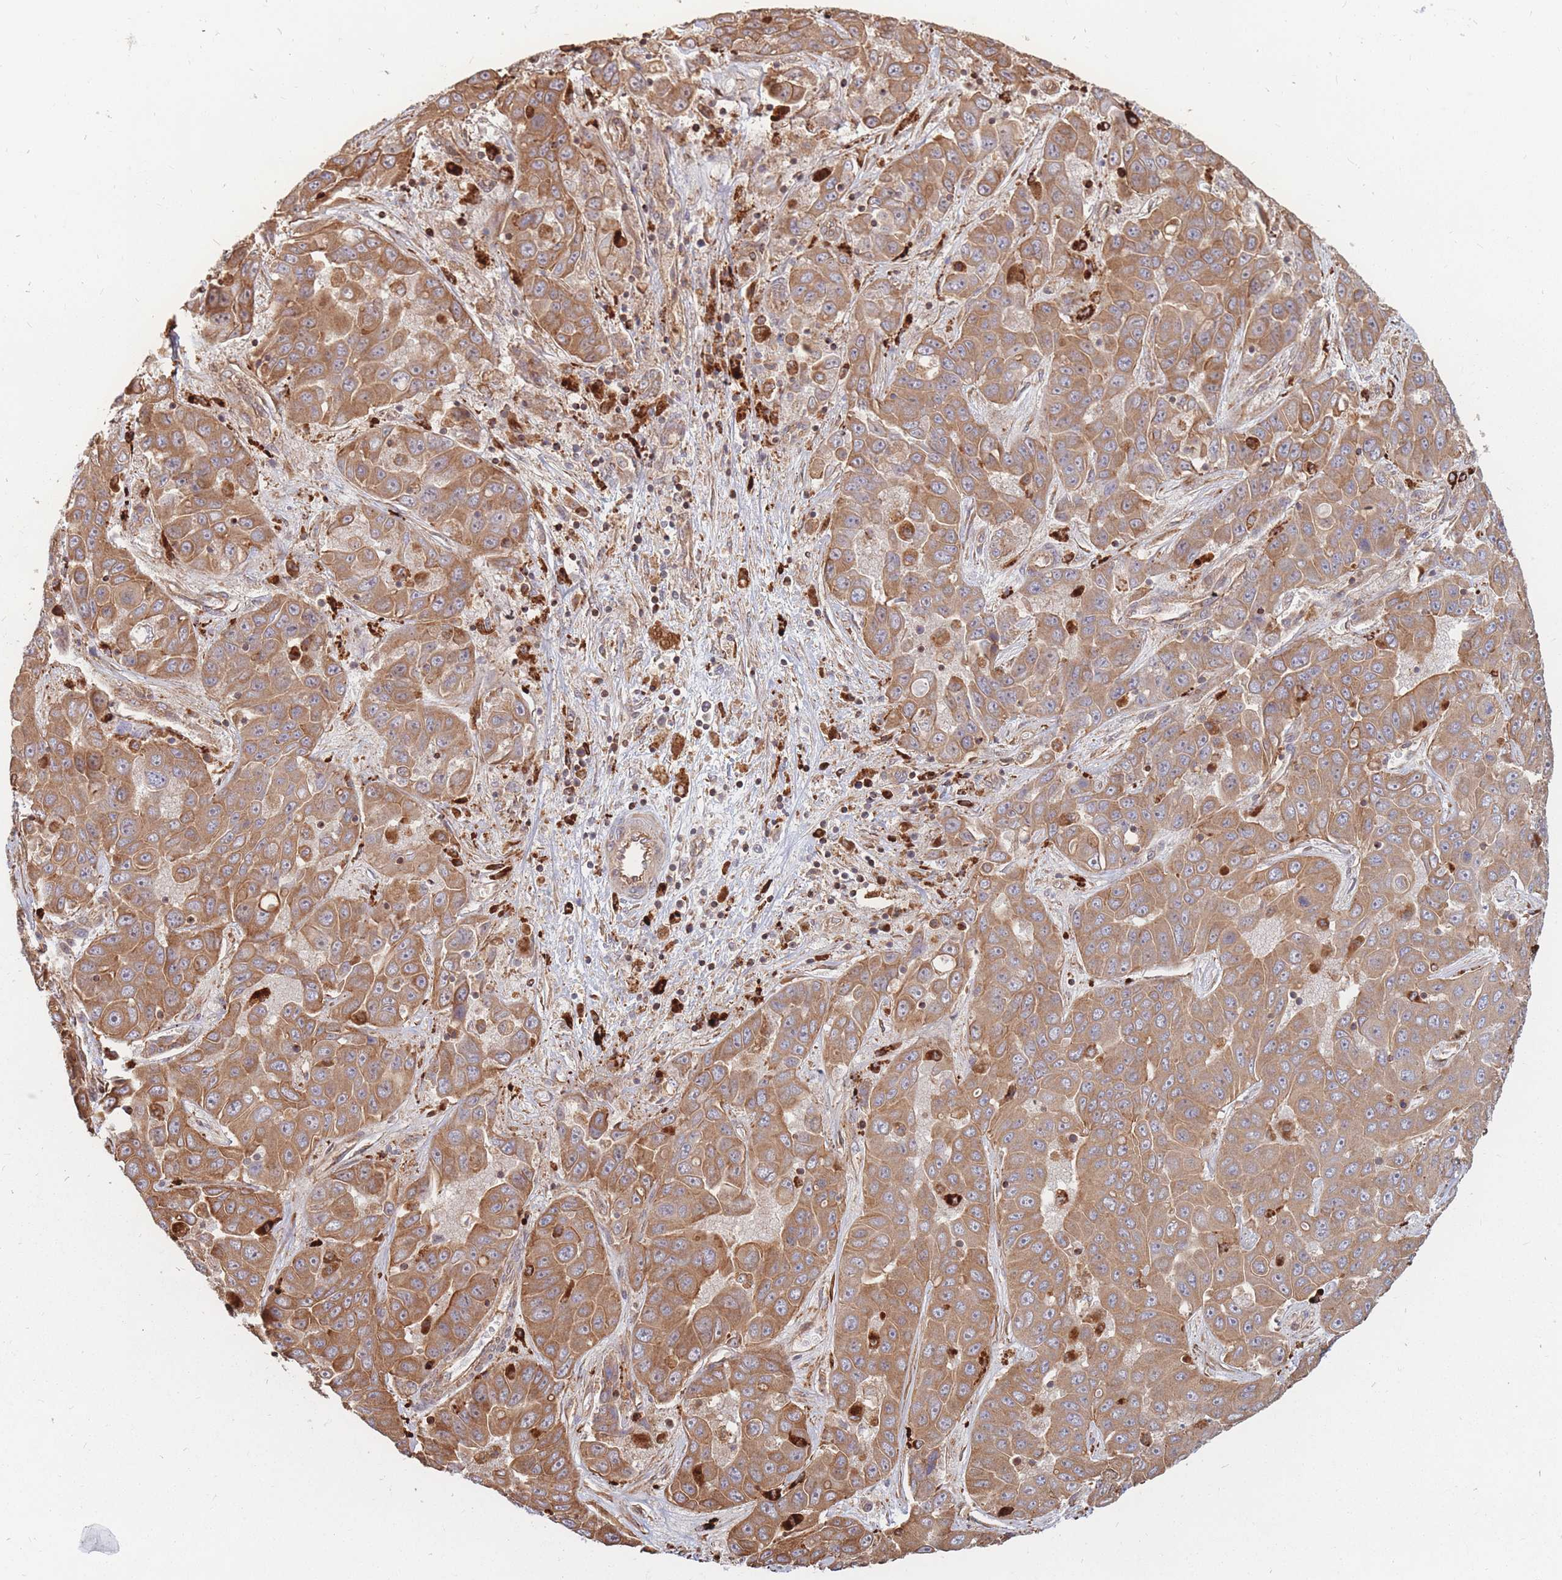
{"staining": {"intensity": "moderate", "quantity": ">75%", "location": "cytoplasmic/membranous"}, "tissue": "liver cancer", "cell_type": "Tumor cells", "image_type": "cancer", "snomed": [{"axis": "morphology", "description": "Cholangiocarcinoma"}, {"axis": "topography", "description": "Liver"}], "caption": "Liver cancer (cholangiocarcinoma) was stained to show a protein in brown. There is medium levels of moderate cytoplasmic/membranous staining in about >75% of tumor cells.", "gene": "RASSF2", "patient": {"sex": "female", "age": 52}}